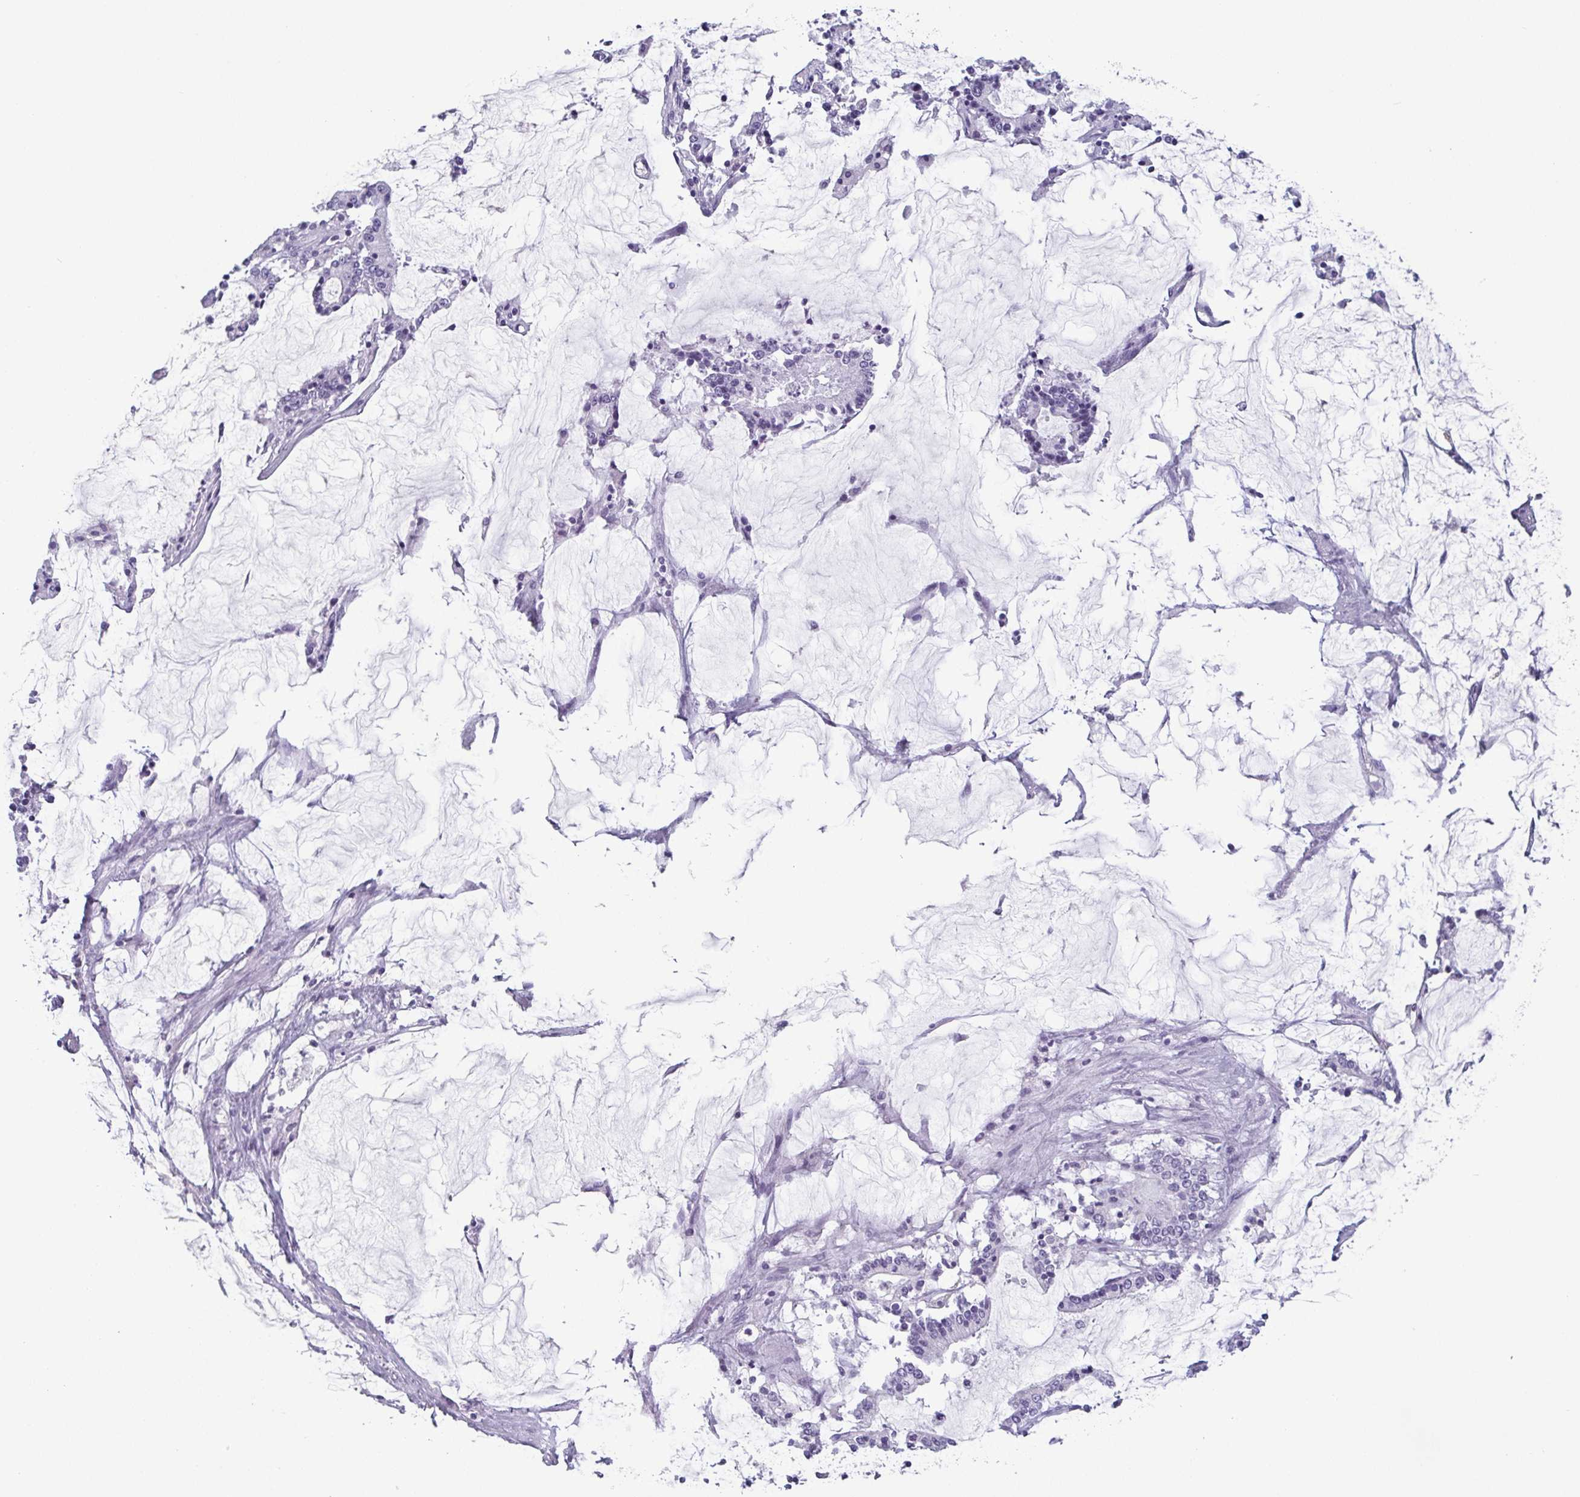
{"staining": {"intensity": "negative", "quantity": "none", "location": "none"}, "tissue": "stomach cancer", "cell_type": "Tumor cells", "image_type": "cancer", "snomed": [{"axis": "morphology", "description": "Adenocarcinoma, NOS"}, {"axis": "topography", "description": "Stomach, upper"}], "caption": "A high-resolution photomicrograph shows immunohistochemistry (IHC) staining of stomach cancer (adenocarcinoma), which exhibits no significant staining in tumor cells.", "gene": "KRT78", "patient": {"sex": "male", "age": 68}}